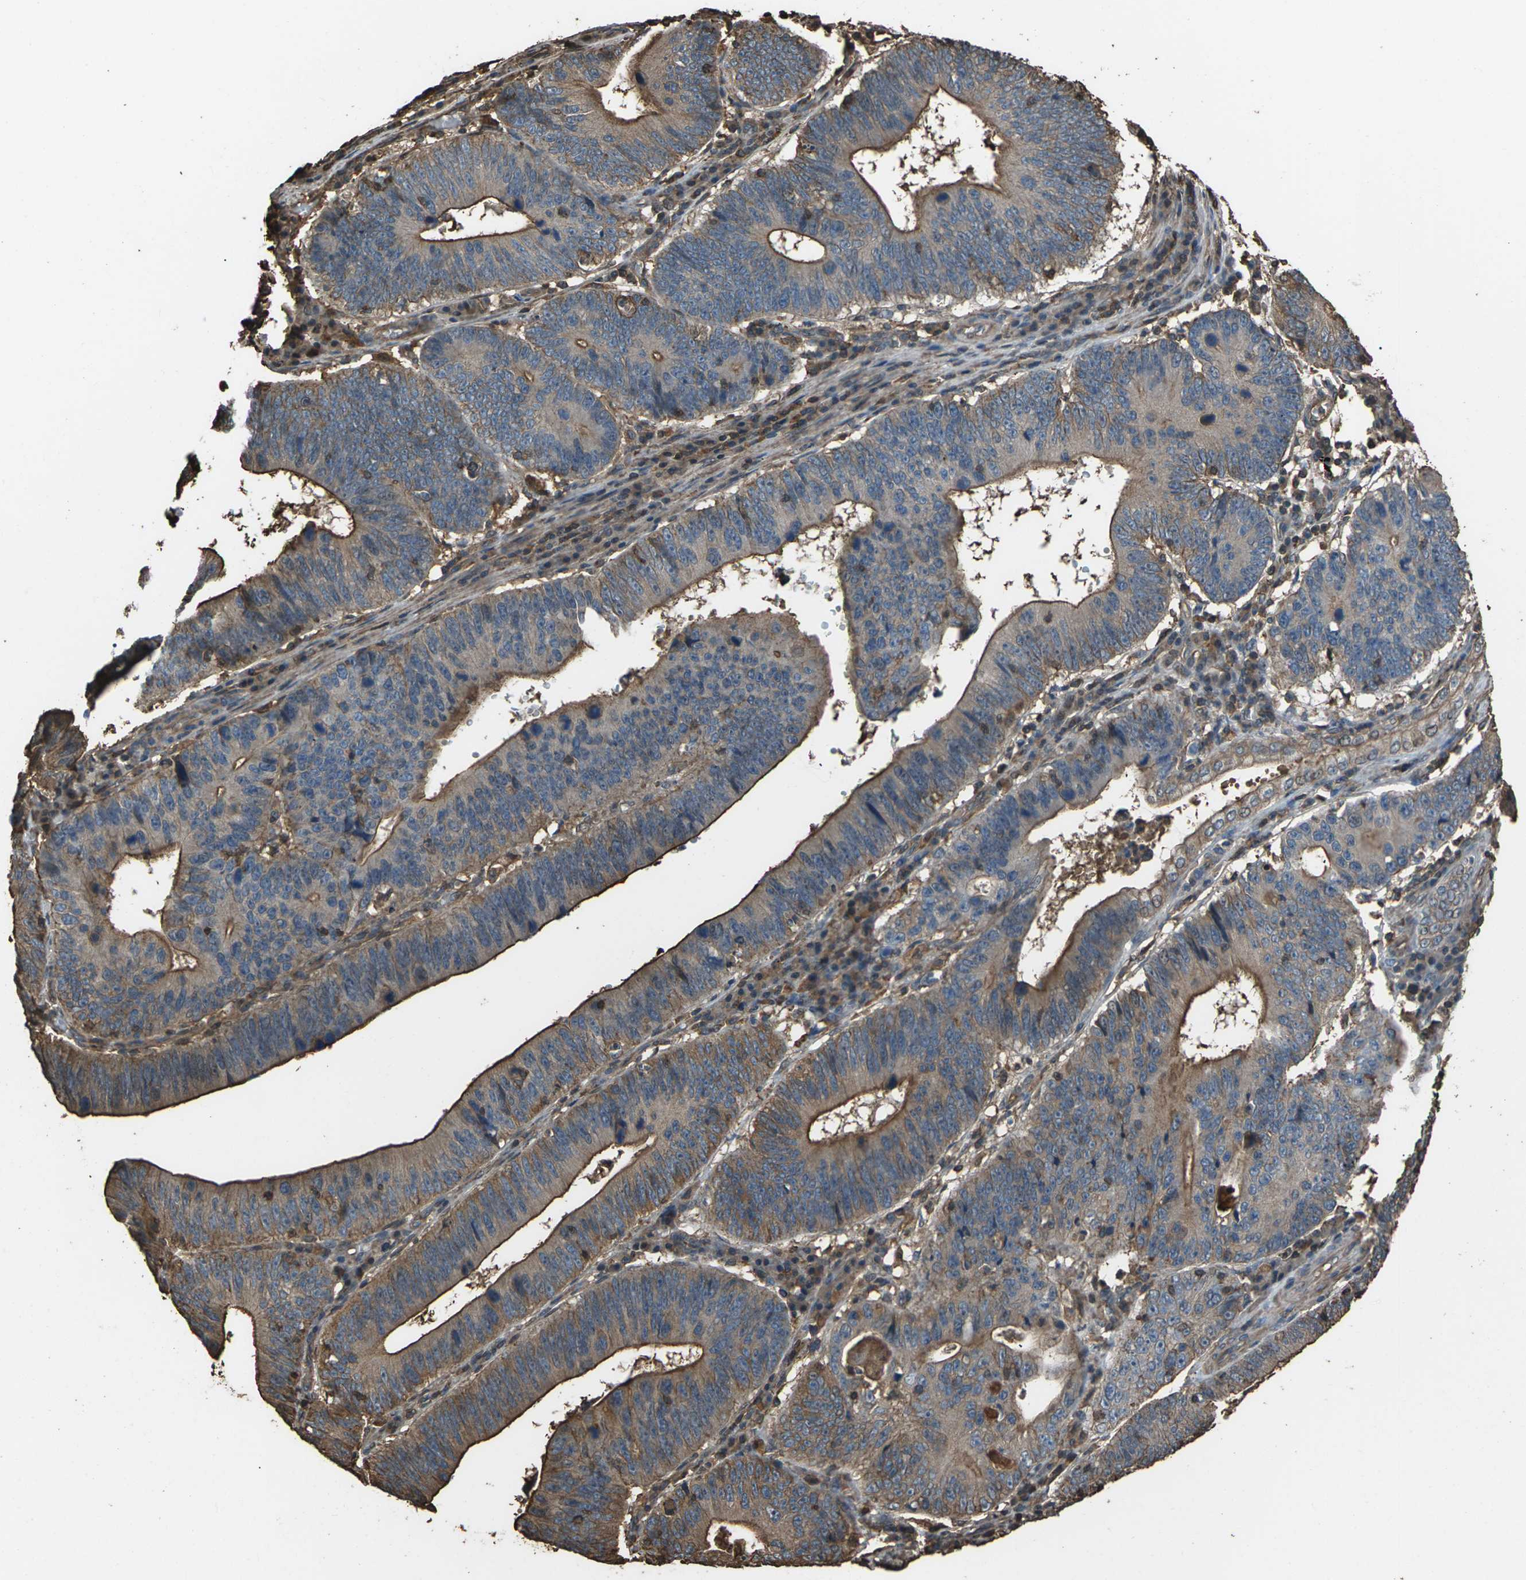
{"staining": {"intensity": "strong", "quantity": "25%-75%", "location": "cytoplasmic/membranous"}, "tissue": "stomach cancer", "cell_type": "Tumor cells", "image_type": "cancer", "snomed": [{"axis": "morphology", "description": "Adenocarcinoma, NOS"}, {"axis": "topography", "description": "Stomach"}], "caption": "Immunohistochemistry (DAB (3,3'-diaminobenzidine)) staining of human stomach cancer (adenocarcinoma) displays strong cytoplasmic/membranous protein expression in about 25%-75% of tumor cells.", "gene": "DHPS", "patient": {"sex": "male", "age": 59}}